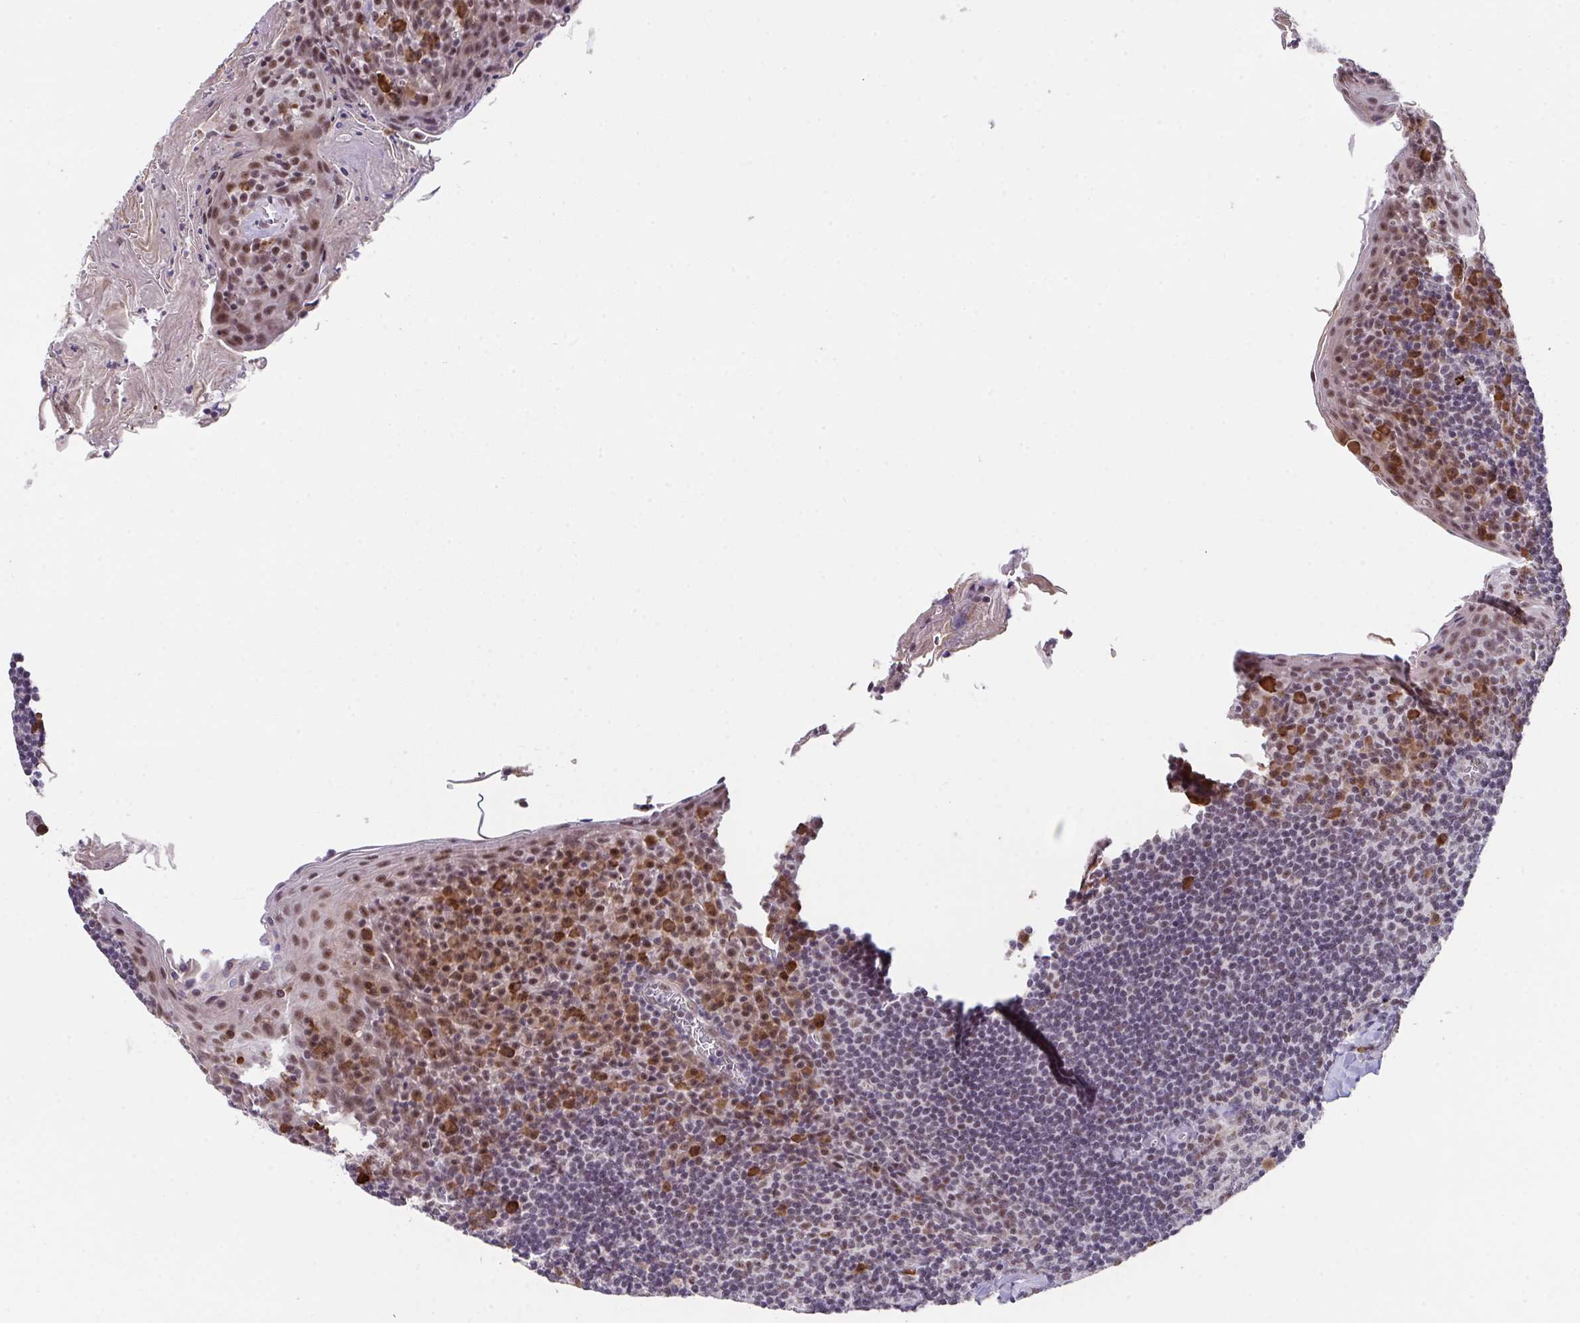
{"staining": {"intensity": "weak", "quantity": "25%-75%", "location": "nuclear"}, "tissue": "tonsil", "cell_type": "Germinal center cells", "image_type": "normal", "snomed": [{"axis": "morphology", "description": "Normal tissue, NOS"}, {"axis": "topography", "description": "Tonsil"}], "caption": "Weak nuclear positivity for a protein is seen in about 25%-75% of germinal center cells of unremarkable tonsil using IHC.", "gene": "RBBP6", "patient": {"sex": "male", "age": 27}}